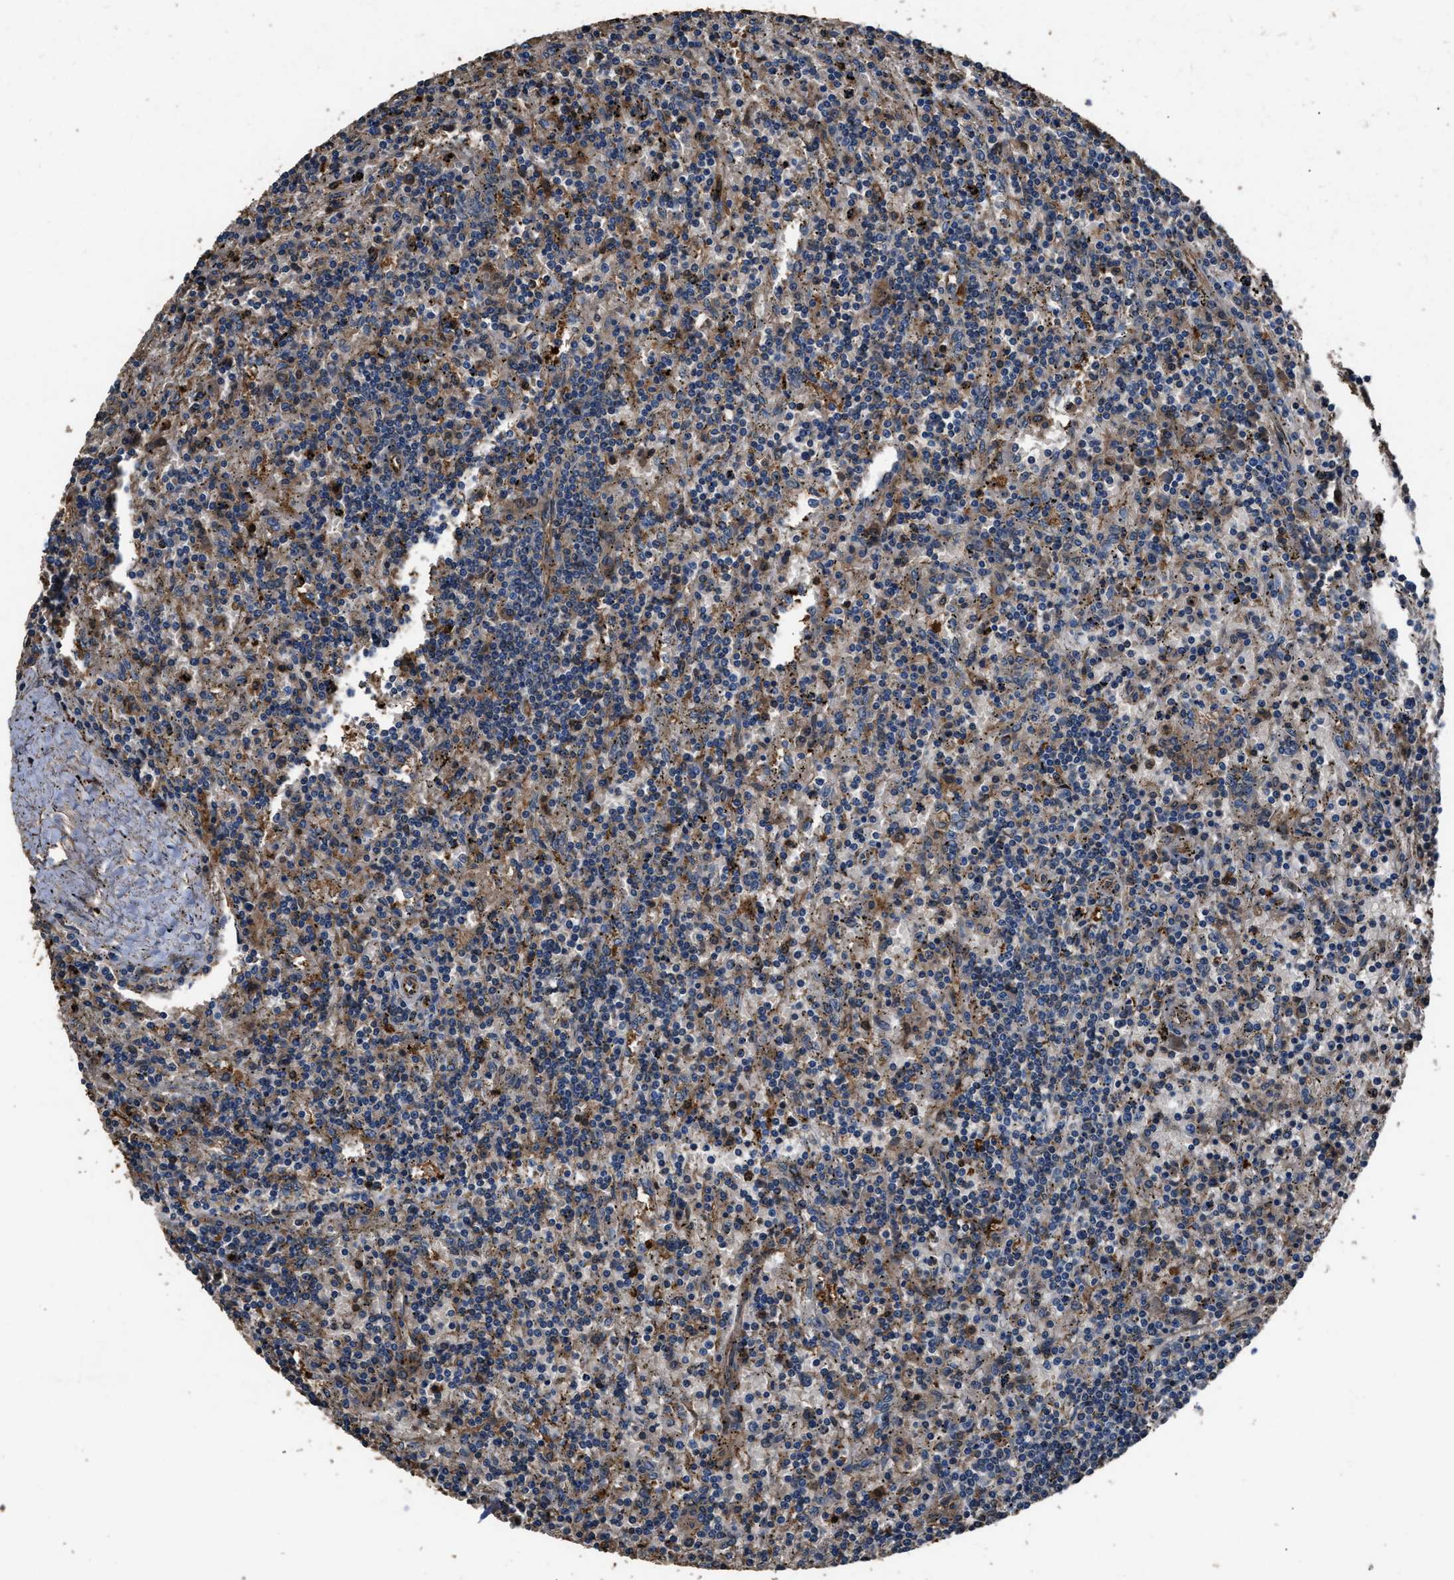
{"staining": {"intensity": "negative", "quantity": "none", "location": "none"}, "tissue": "lymphoma", "cell_type": "Tumor cells", "image_type": "cancer", "snomed": [{"axis": "morphology", "description": "Malignant lymphoma, non-Hodgkin's type, Low grade"}, {"axis": "topography", "description": "Spleen"}], "caption": "This is an immunohistochemistry (IHC) image of human malignant lymphoma, non-Hodgkin's type (low-grade). There is no positivity in tumor cells.", "gene": "GSTP1", "patient": {"sex": "male", "age": 76}}